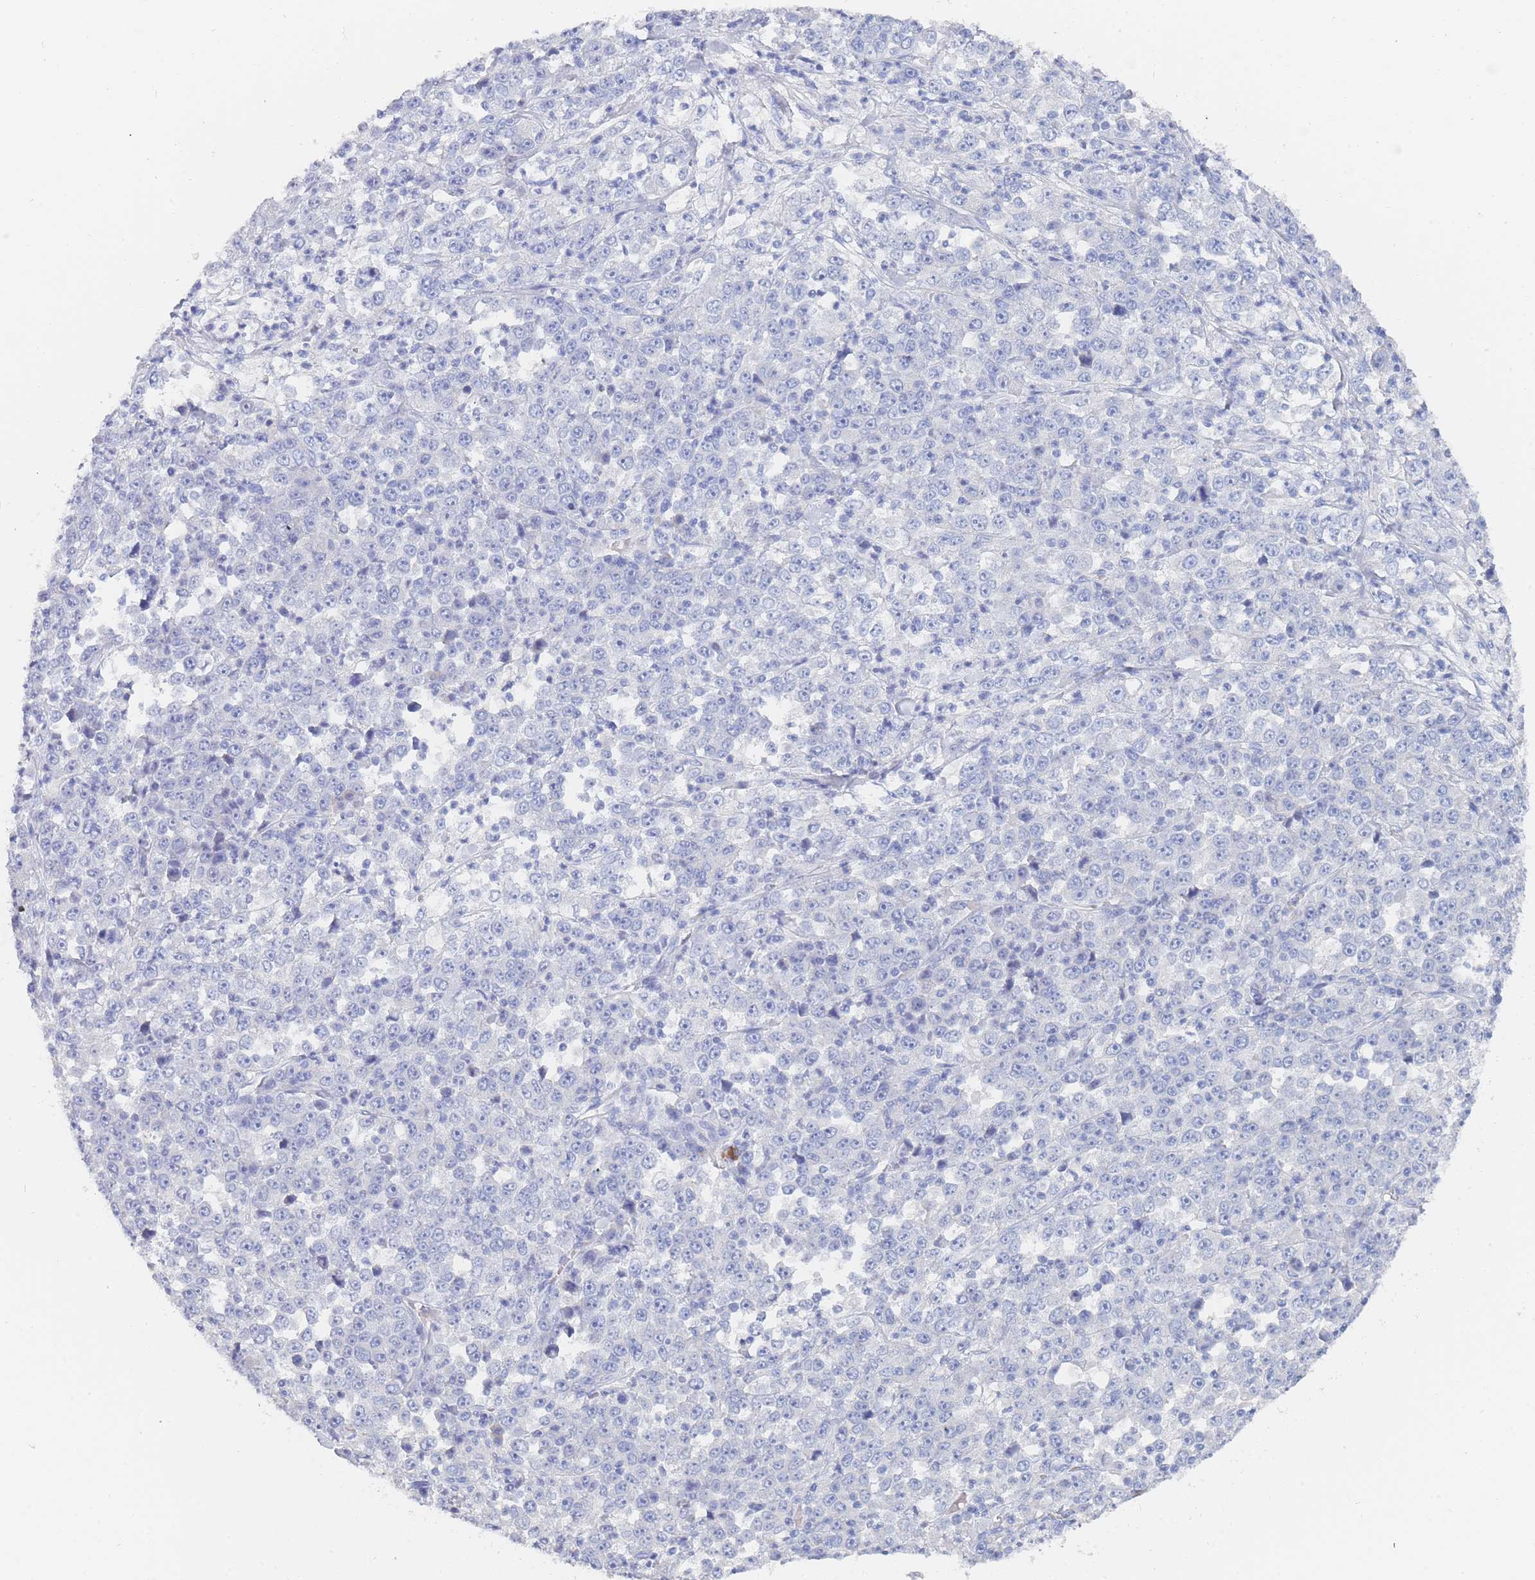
{"staining": {"intensity": "negative", "quantity": "none", "location": "none"}, "tissue": "stomach cancer", "cell_type": "Tumor cells", "image_type": "cancer", "snomed": [{"axis": "morphology", "description": "Normal tissue, NOS"}, {"axis": "morphology", "description": "Adenocarcinoma, NOS"}, {"axis": "topography", "description": "Stomach, upper"}, {"axis": "topography", "description": "Stomach"}], "caption": "DAB (3,3'-diaminobenzidine) immunohistochemical staining of human stomach adenocarcinoma reveals no significant positivity in tumor cells.", "gene": "SLC25A35", "patient": {"sex": "male", "age": 59}}